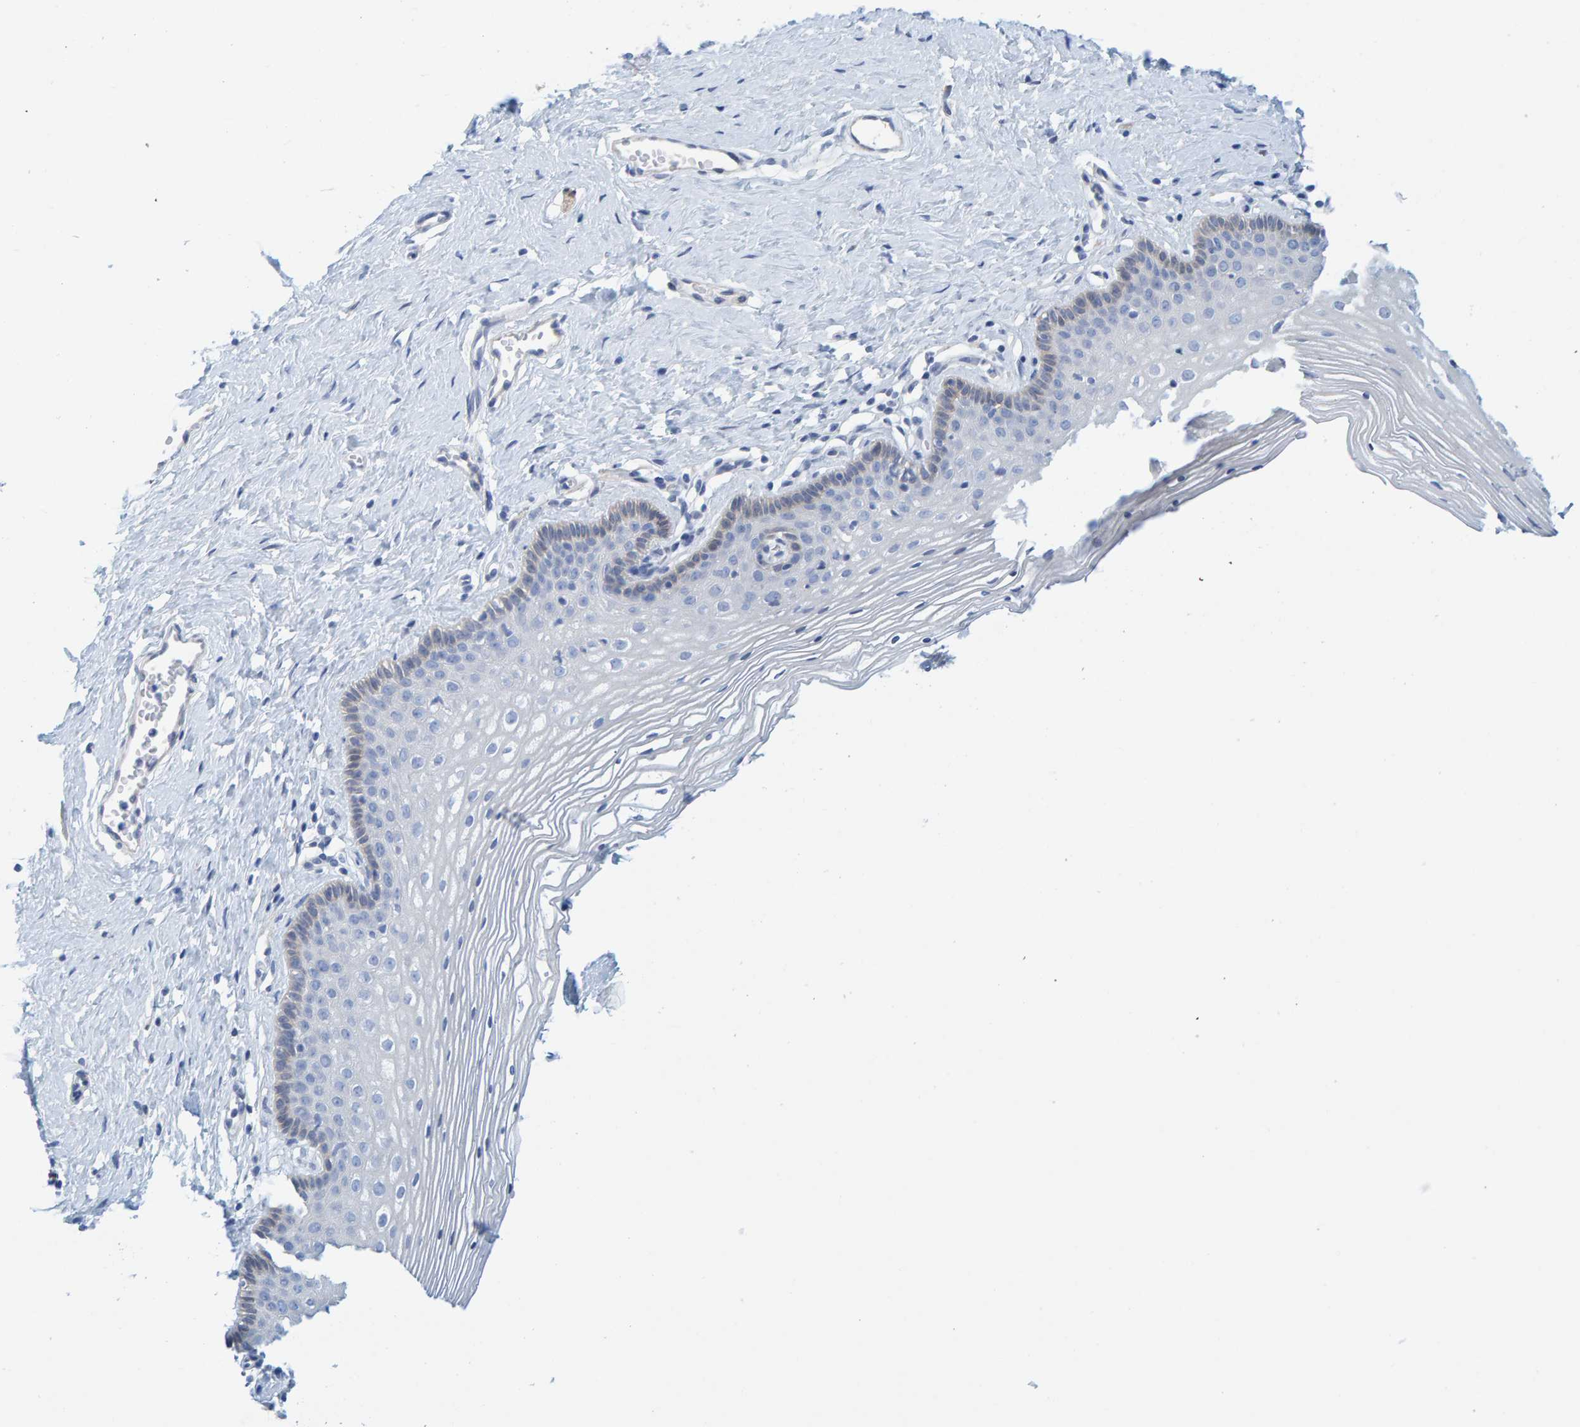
{"staining": {"intensity": "weak", "quantity": "<25%", "location": "cytoplasmic/membranous"}, "tissue": "vagina", "cell_type": "Squamous epithelial cells", "image_type": "normal", "snomed": [{"axis": "morphology", "description": "Normal tissue, NOS"}, {"axis": "topography", "description": "Vagina"}], "caption": "Photomicrograph shows no significant protein expression in squamous epithelial cells of unremarkable vagina.", "gene": "KLHL11", "patient": {"sex": "female", "age": 32}}